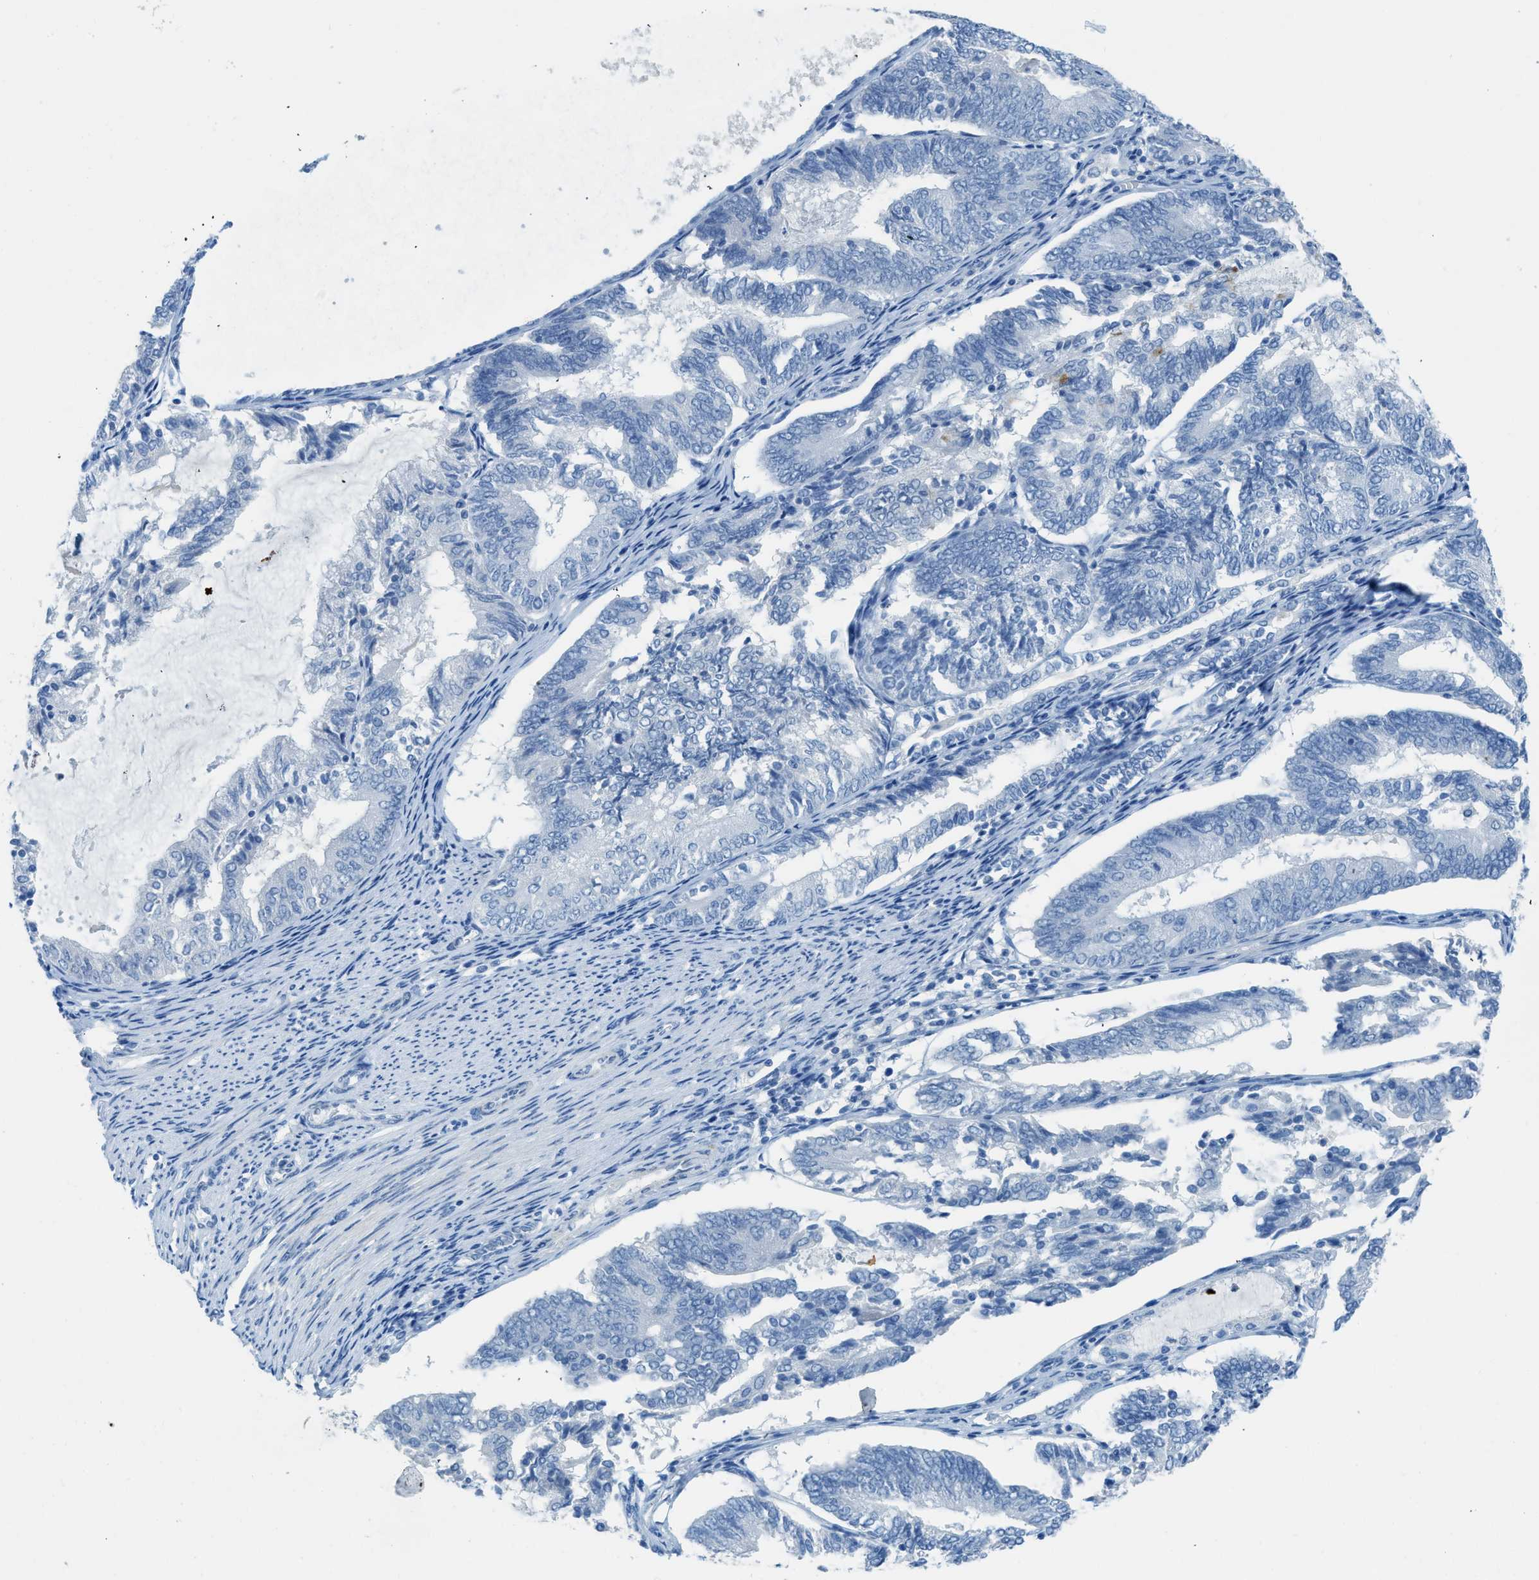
{"staining": {"intensity": "negative", "quantity": "none", "location": "none"}, "tissue": "endometrial cancer", "cell_type": "Tumor cells", "image_type": "cancer", "snomed": [{"axis": "morphology", "description": "Adenocarcinoma, NOS"}, {"axis": "topography", "description": "Endometrium"}], "caption": "Endometrial cancer was stained to show a protein in brown. There is no significant staining in tumor cells.", "gene": "ACAN", "patient": {"sex": "female", "age": 81}}